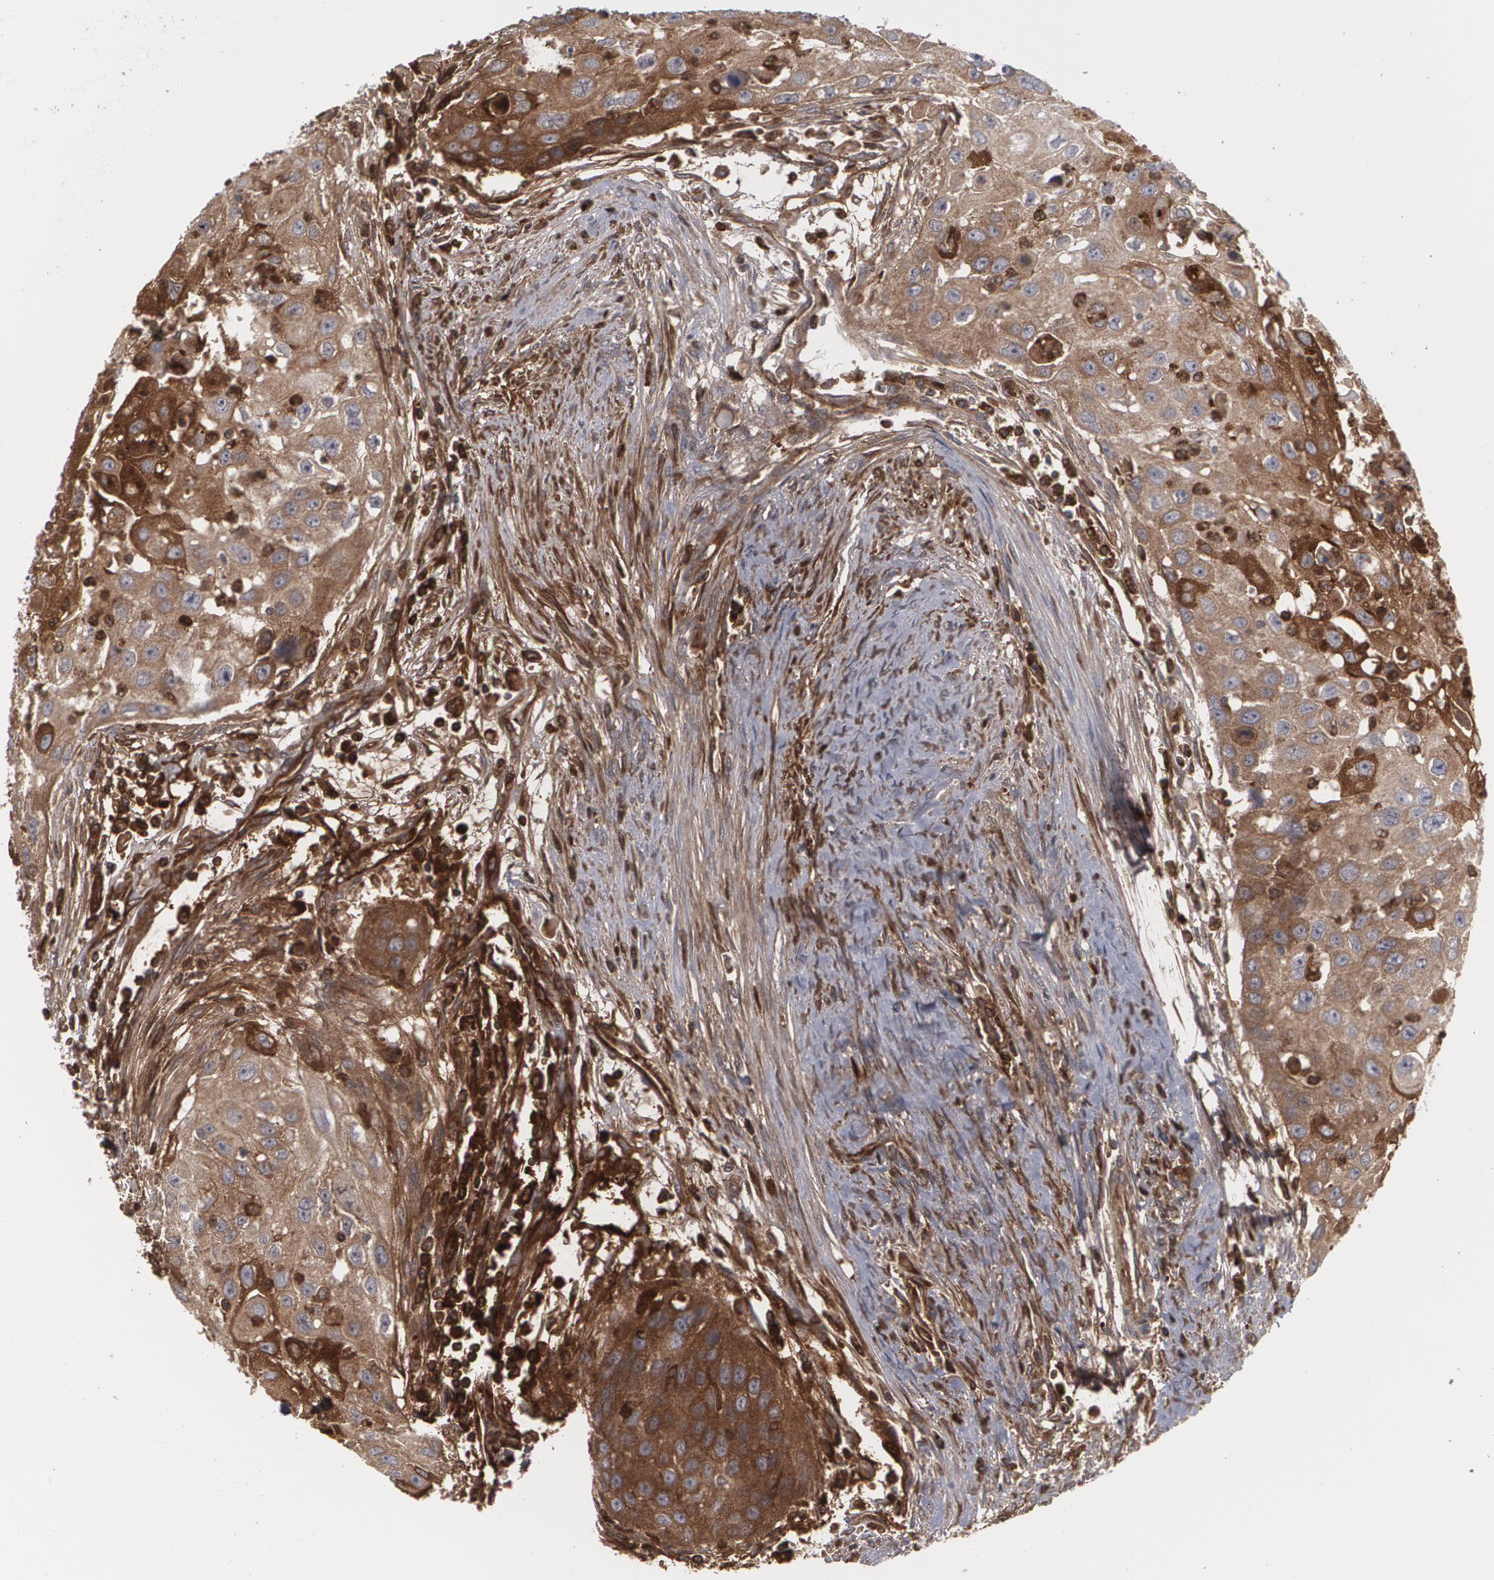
{"staining": {"intensity": "moderate", "quantity": "25%-75%", "location": "cytoplasmic/membranous"}, "tissue": "head and neck cancer", "cell_type": "Tumor cells", "image_type": "cancer", "snomed": [{"axis": "morphology", "description": "Squamous cell carcinoma, NOS"}, {"axis": "topography", "description": "Head-Neck"}], "caption": "Head and neck squamous cell carcinoma stained with a brown dye exhibits moderate cytoplasmic/membranous positive expression in approximately 25%-75% of tumor cells.", "gene": "LRG1", "patient": {"sex": "male", "age": 64}}